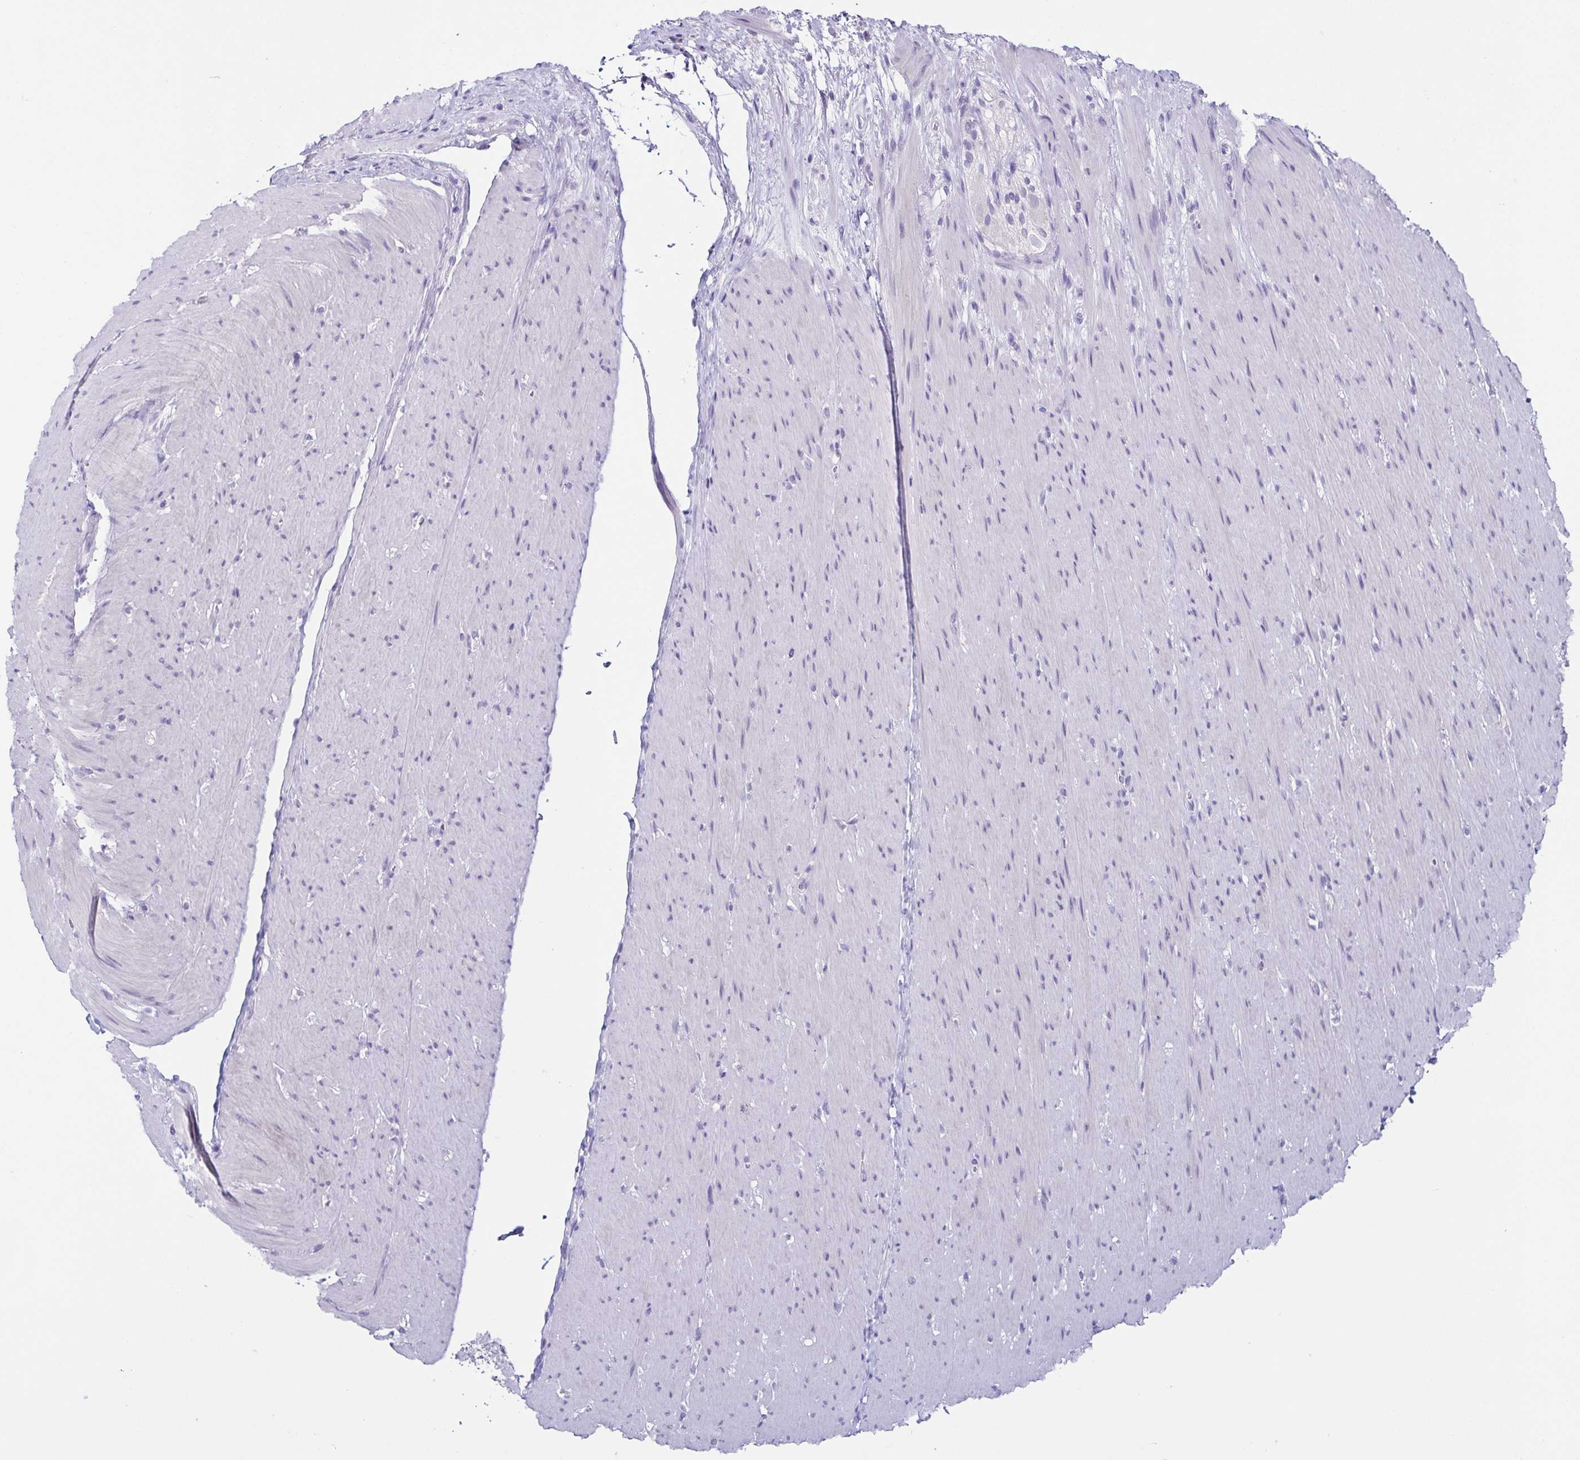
{"staining": {"intensity": "negative", "quantity": "none", "location": "none"}, "tissue": "smooth muscle", "cell_type": "Smooth muscle cells", "image_type": "normal", "snomed": [{"axis": "morphology", "description": "Normal tissue, NOS"}, {"axis": "topography", "description": "Smooth muscle"}, {"axis": "topography", "description": "Rectum"}], "caption": "The image reveals no staining of smooth muscle cells in unremarkable smooth muscle.", "gene": "TP73", "patient": {"sex": "male", "age": 53}}